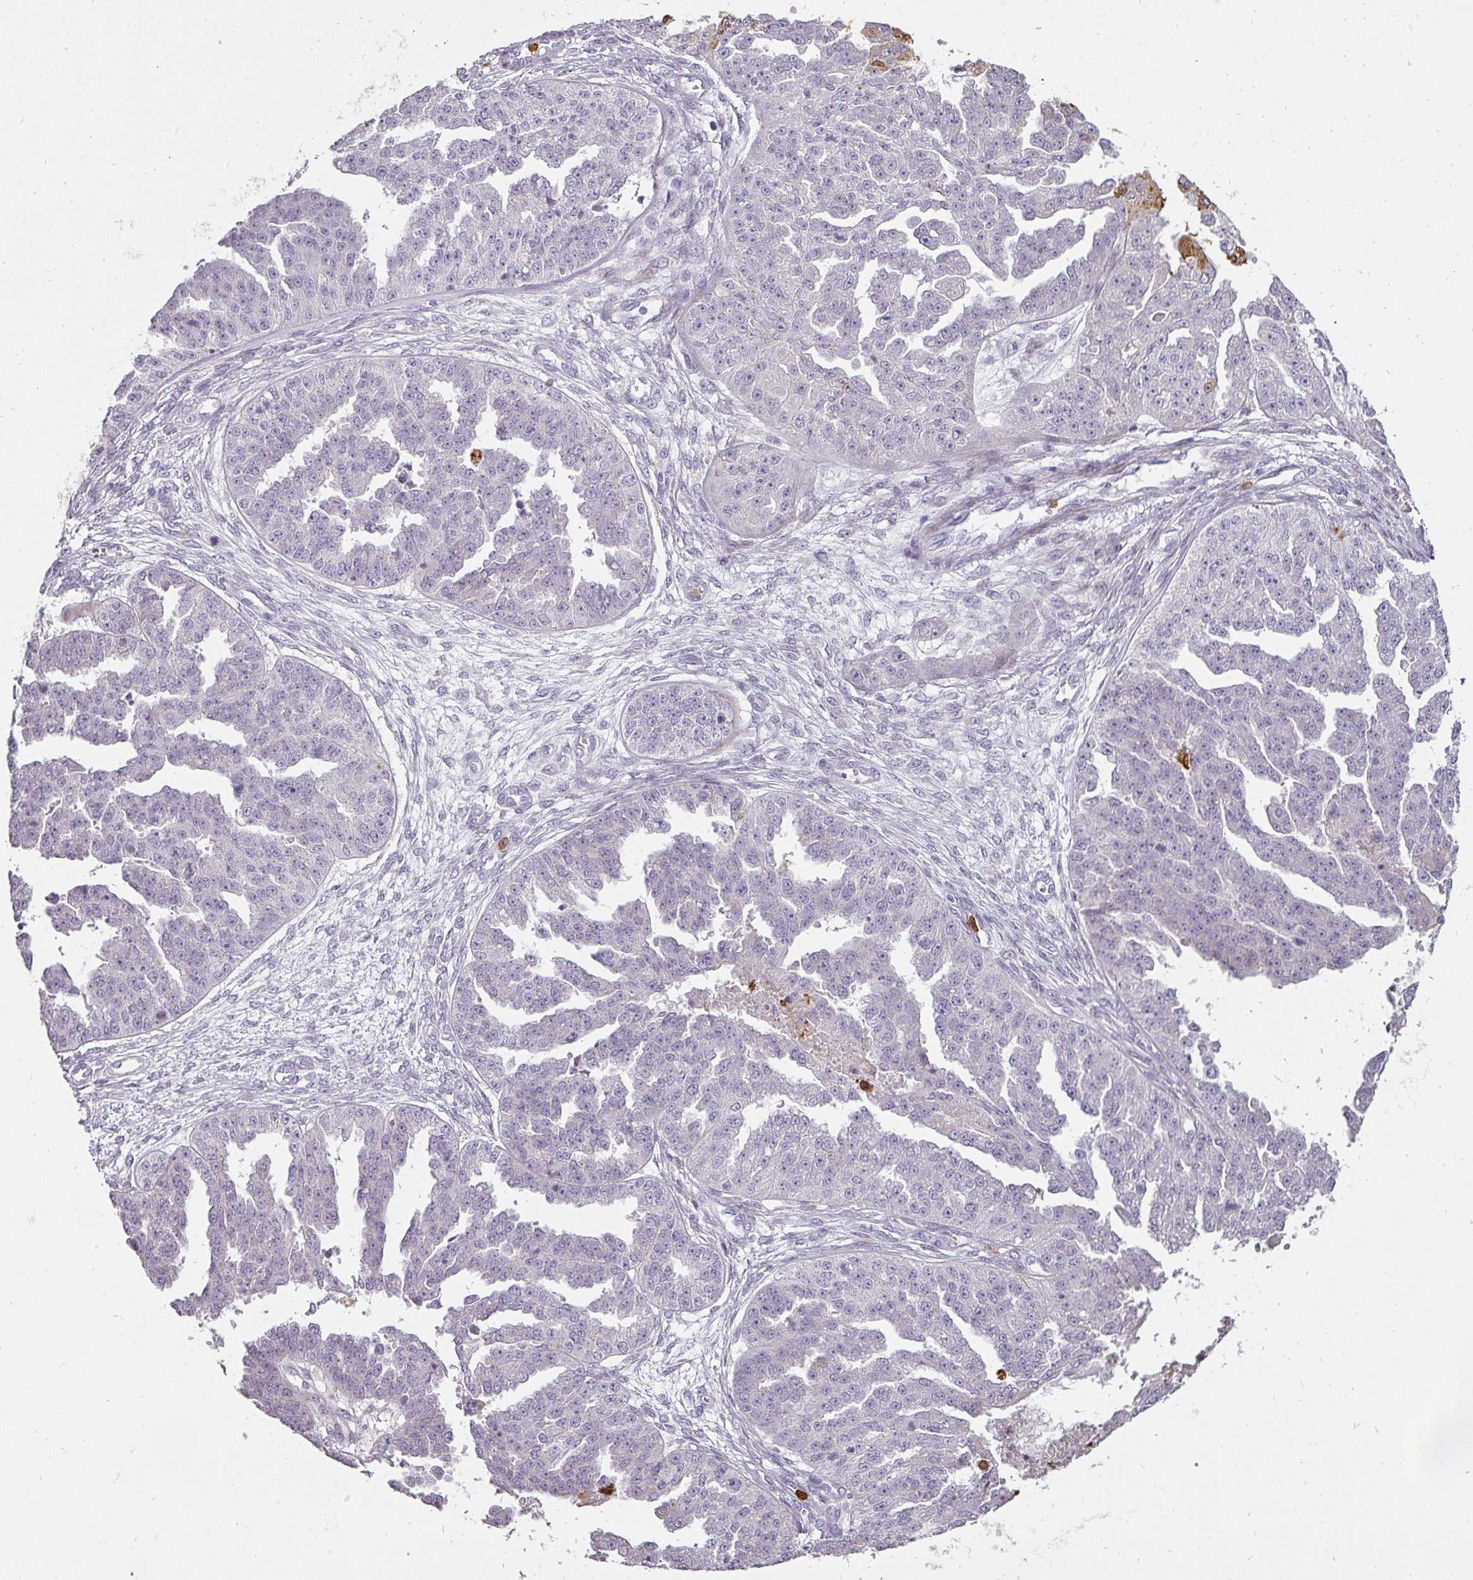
{"staining": {"intensity": "negative", "quantity": "none", "location": "none"}, "tissue": "ovarian cancer", "cell_type": "Tumor cells", "image_type": "cancer", "snomed": [{"axis": "morphology", "description": "Cystadenocarcinoma, serous, NOS"}, {"axis": "topography", "description": "Ovary"}], "caption": "Immunohistochemical staining of human ovarian serous cystadenocarcinoma reveals no significant positivity in tumor cells.", "gene": "BIK", "patient": {"sex": "female", "age": 58}}